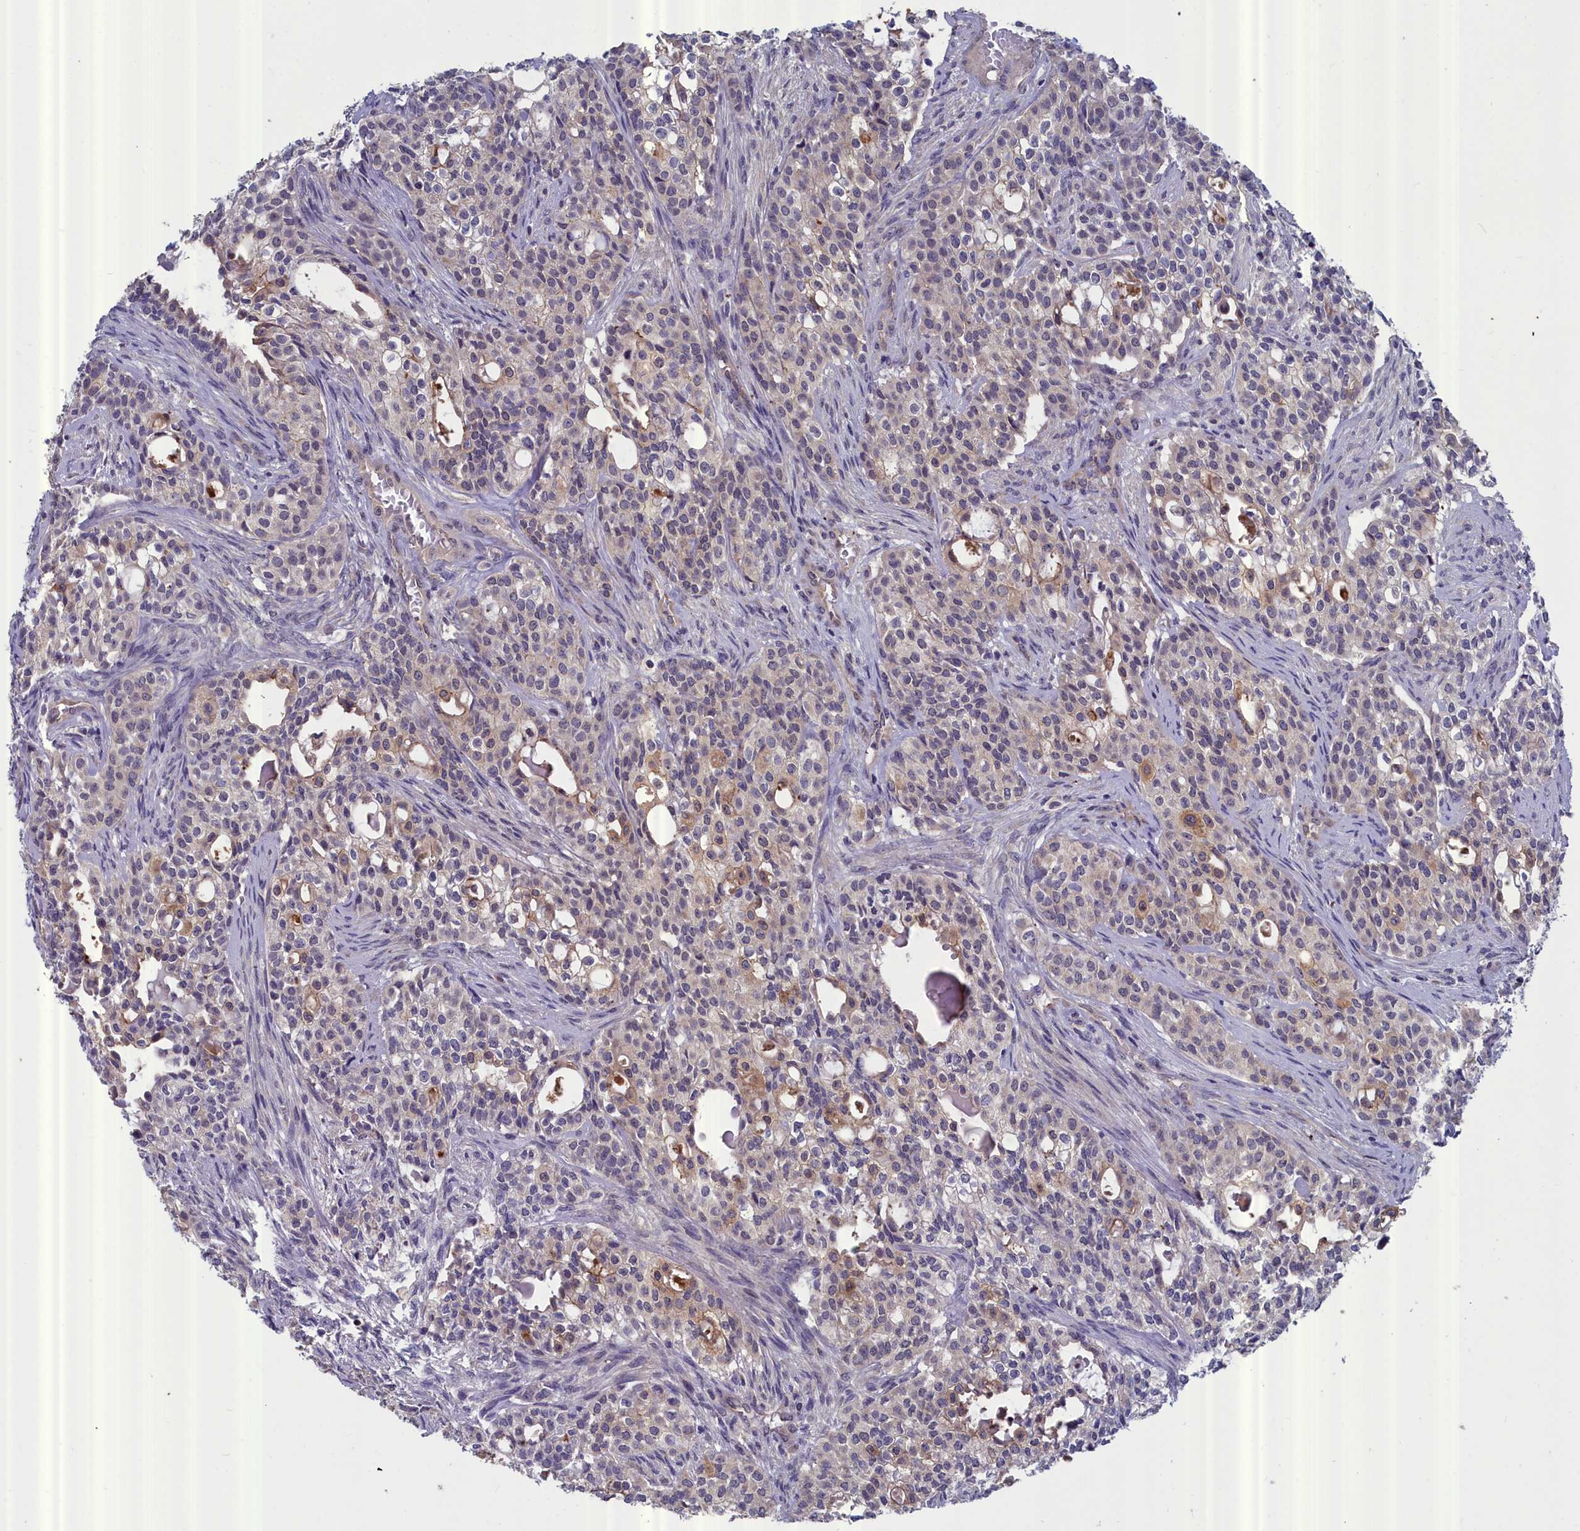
{"staining": {"intensity": "weak", "quantity": "<25%", "location": "cytoplasmic/membranous"}, "tissue": "head and neck cancer", "cell_type": "Tumor cells", "image_type": "cancer", "snomed": [{"axis": "morphology", "description": "Adenocarcinoma, NOS"}, {"axis": "topography", "description": "Head-Neck"}], "caption": "A high-resolution histopathology image shows IHC staining of adenocarcinoma (head and neck), which demonstrates no significant positivity in tumor cells.", "gene": "RDX", "patient": {"sex": "male", "age": 81}}